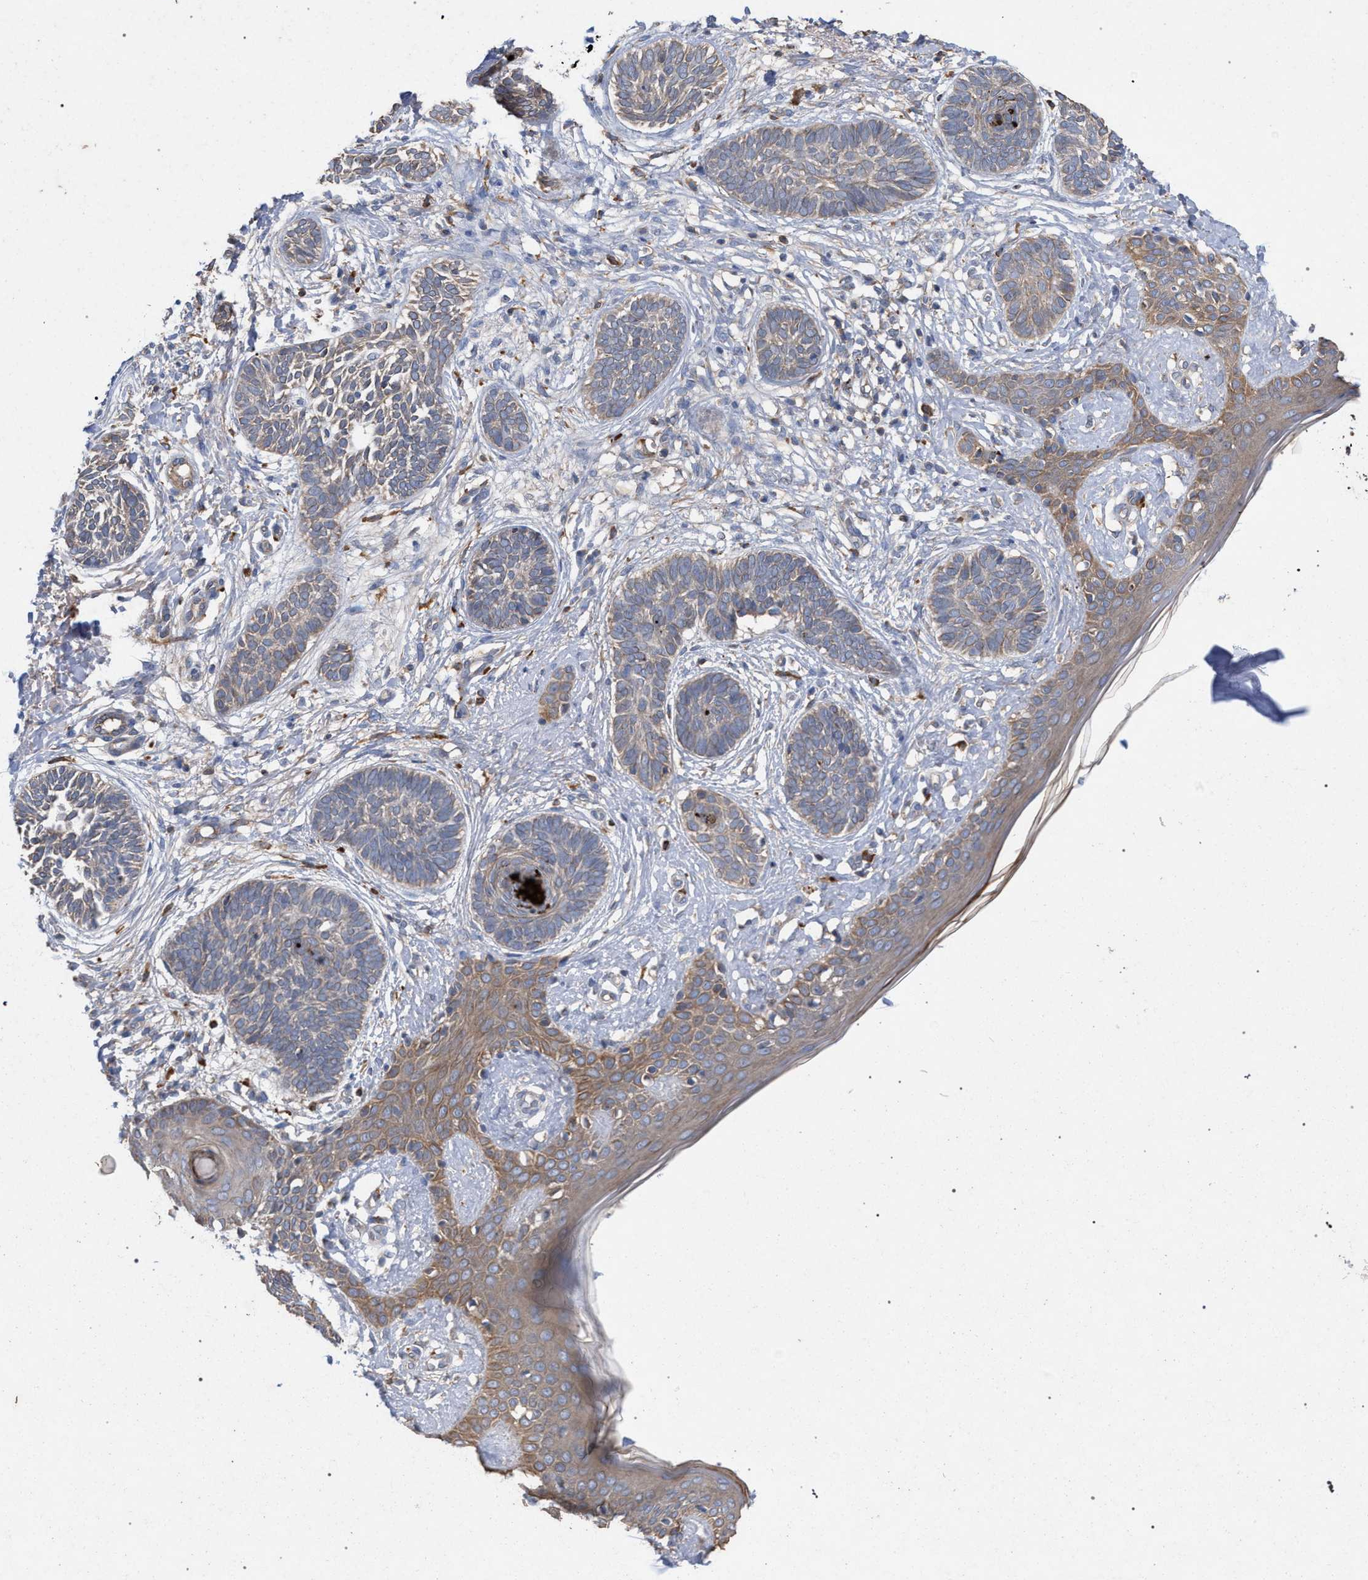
{"staining": {"intensity": "weak", "quantity": ">75%", "location": "cytoplasmic/membranous"}, "tissue": "skin cancer", "cell_type": "Tumor cells", "image_type": "cancer", "snomed": [{"axis": "morphology", "description": "Normal tissue, NOS"}, {"axis": "morphology", "description": "Basal cell carcinoma"}, {"axis": "topography", "description": "Skin"}], "caption": "Skin cancer (basal cell carcinoma) tissue exhibits weak cytoplasmic/membranous staining in approximately >75% of tumor cells The protein of interest is shown in brown color, while the nuclei are stained blue.", "gene": "BCL2L12", "patient": {"sex": "male", "age": 63}}